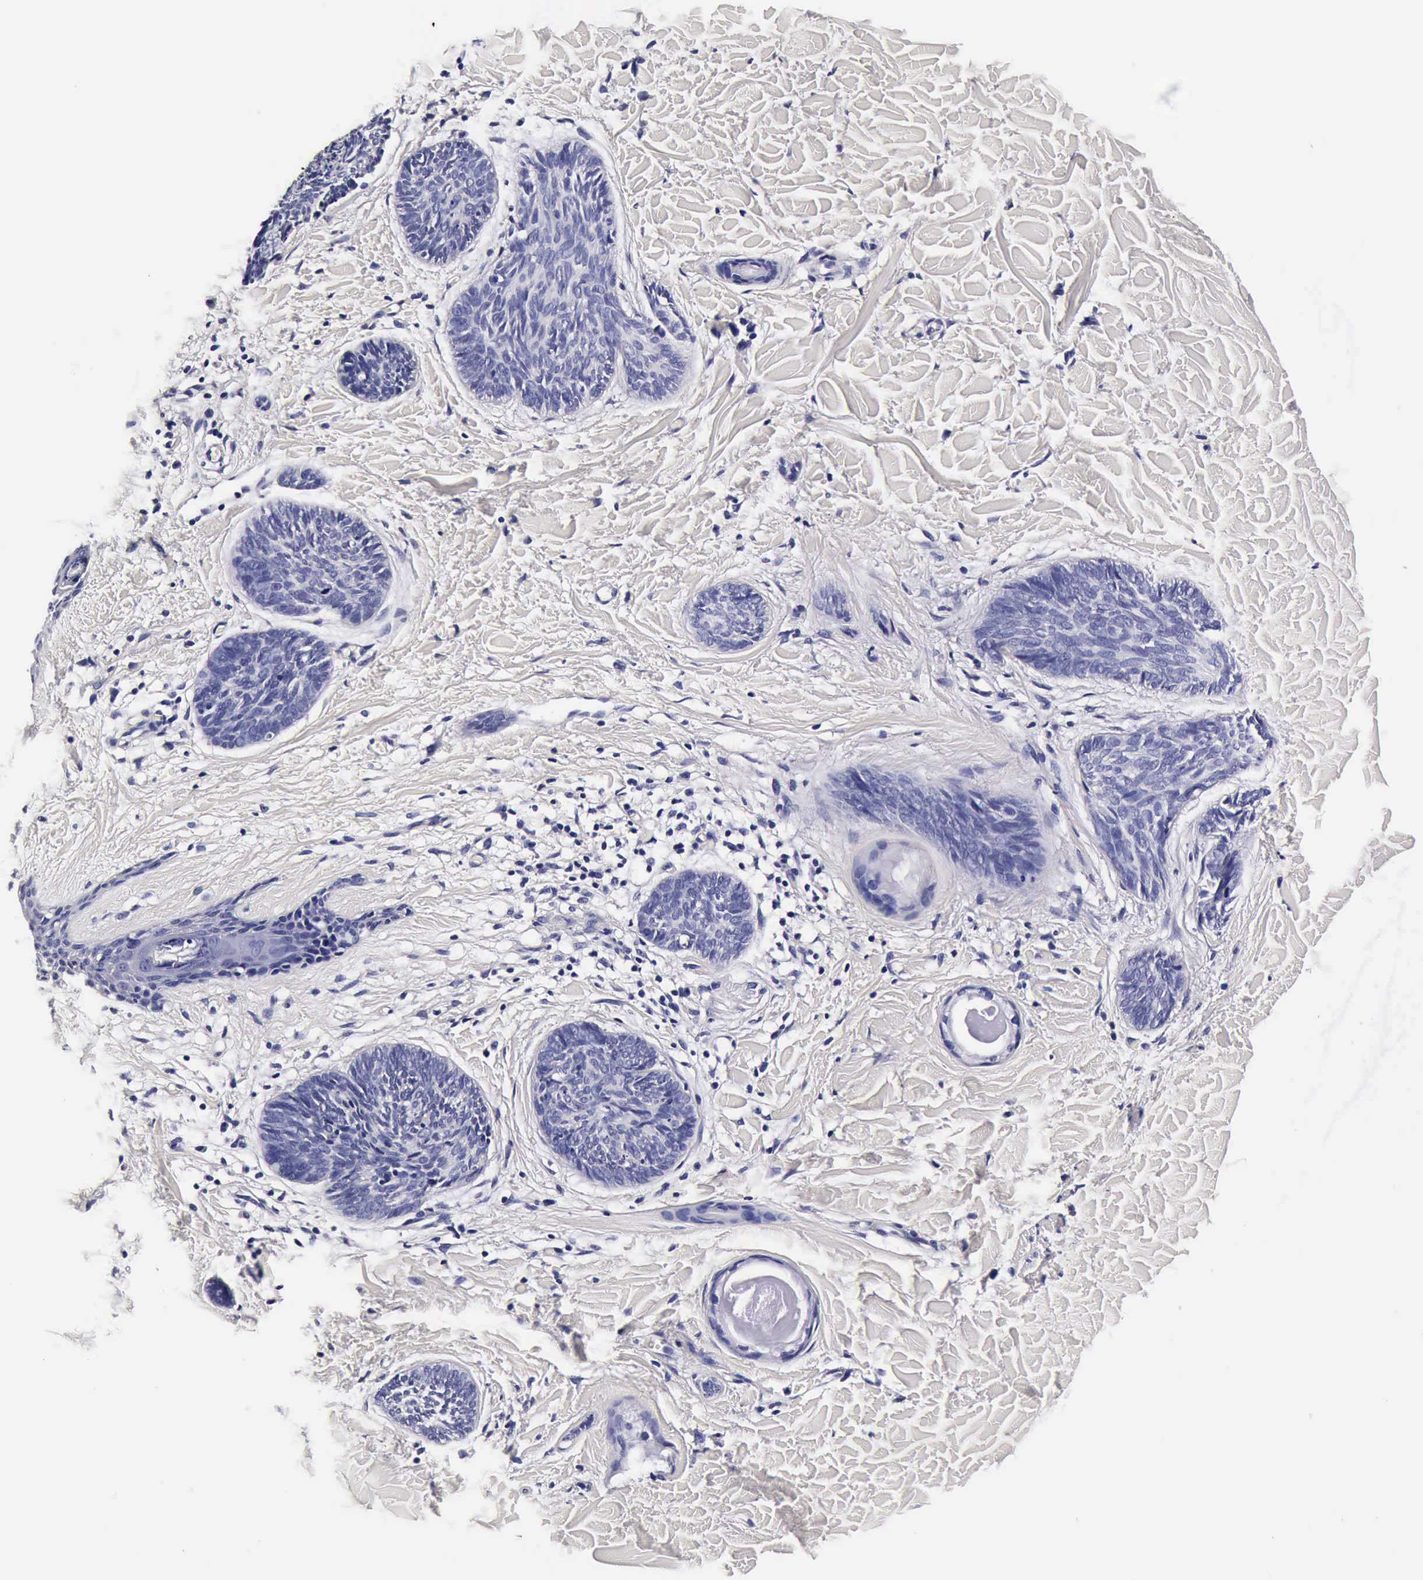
{"staining": {"intensity": "negative", "quantity": "none", "location": "none"}, "tissue": "skin cancer", "cell_type": "Tumor cells", "image_type": "cancer", "snomed": [{"axis": "morphology", "description": "Basal cell carcinoma"}, {"axis": "topography", "description": "Skin"}], "caption": "Immunohistochemistry (IHC) photomicrograph of skin basal cell carcinoma stained for a protein (brown), which shows no expression in tumor cells.", "gene": "IAPP", "patient": {"sex": "female", "age": 81}}